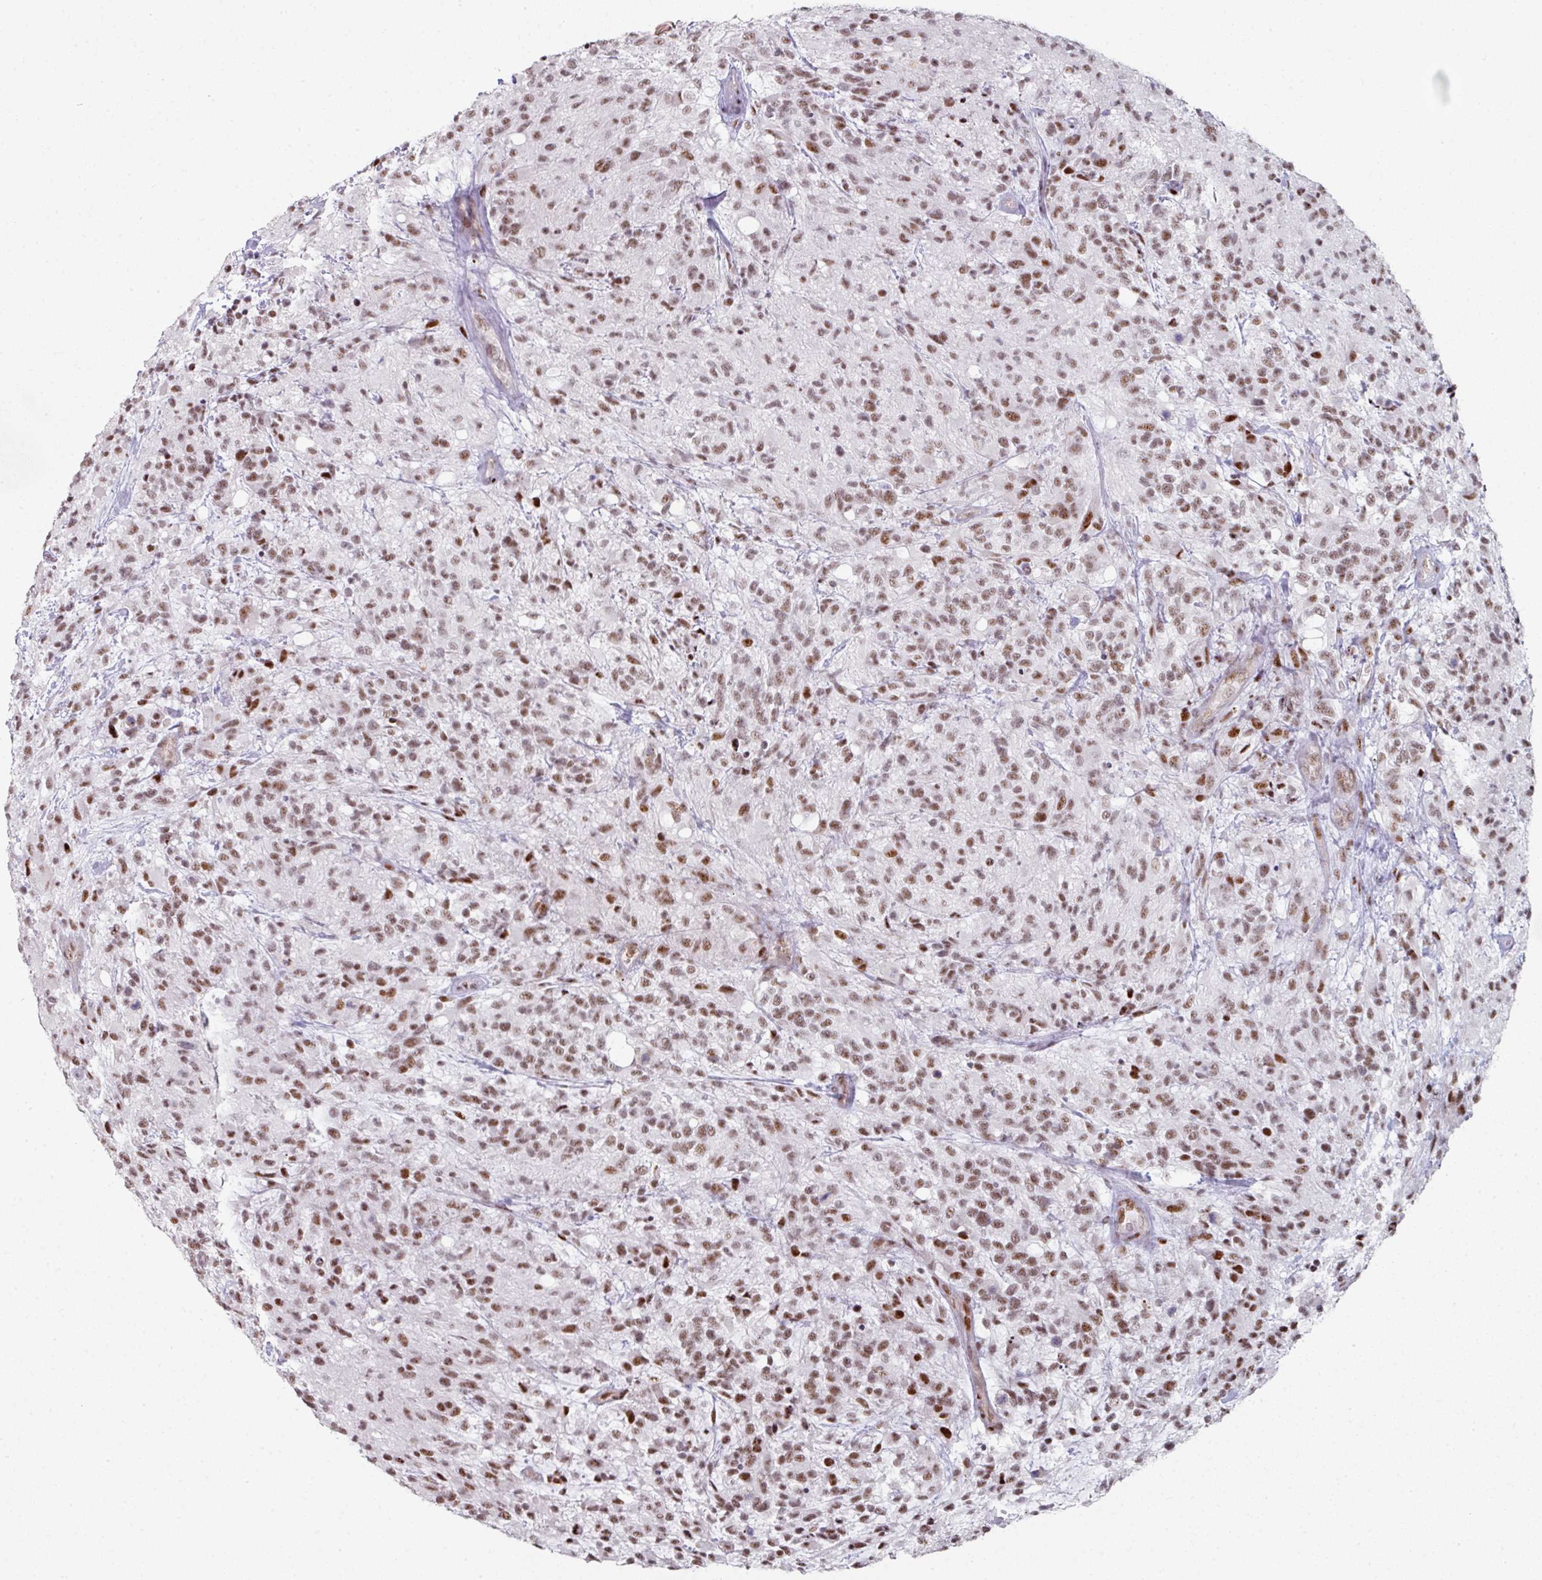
{"staining": {"intensity": "moderate", "quantity": ">75%", "location": "nuclear"}, "tissue": "glioma", "cell_type": "Tumor cells", "image_type": "cancer", "snomed": [{"axis": "morphology", "description": "Glioma, malignant, High grade"}, {"axis": "topography", "description": "Brain"}], "caption": "Protein expression analysis of high-grade glioma (malignant) demonstrates moderate nuclear positivity in approximately >75% of tumor cells.", "gene": "SF3B5", "patient": {"sex": "female", "age": 67}}